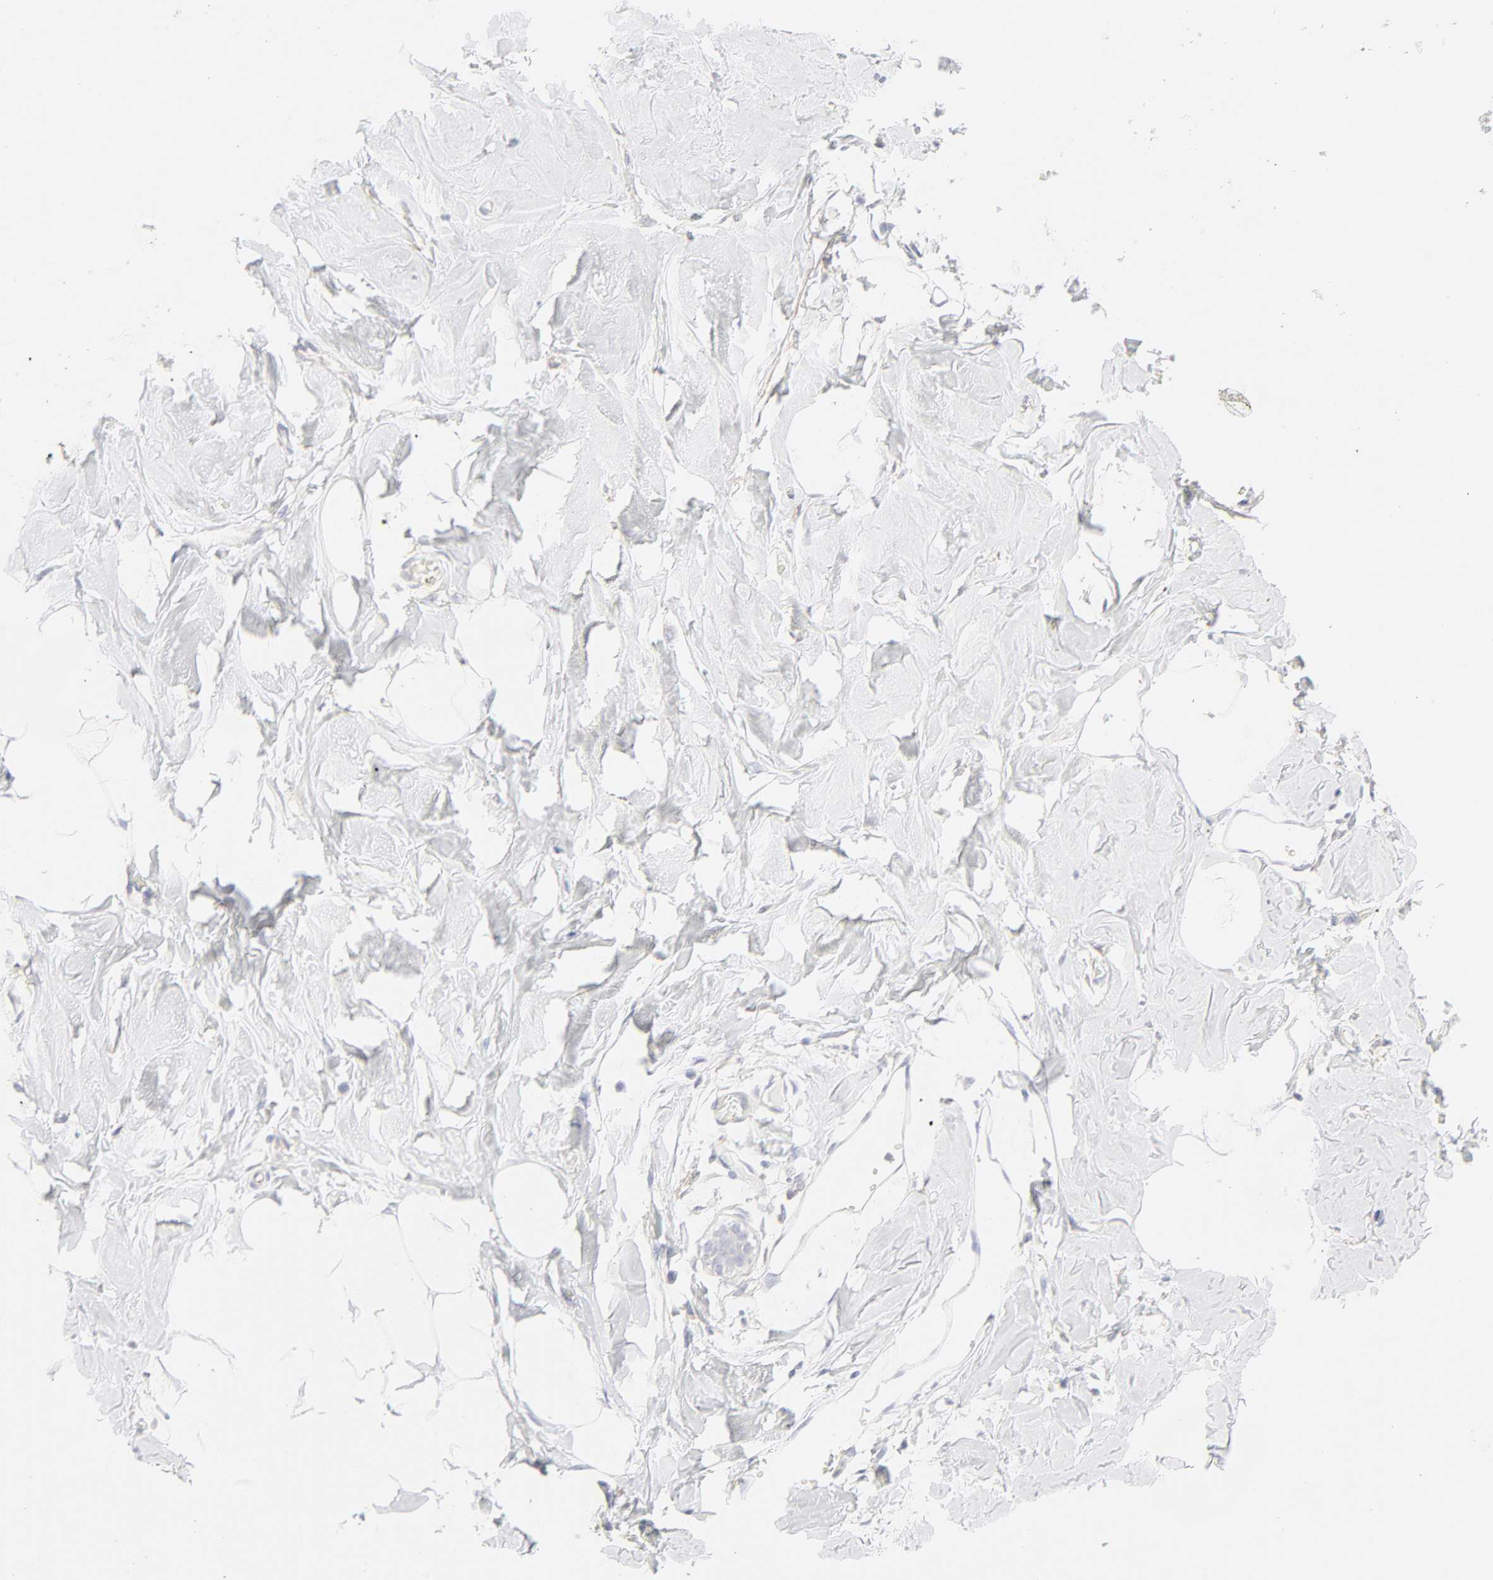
{"staining": {"intensity": "negative", "quantity": "none", "location": "none"}, "tissue": "breast", "cell_type": "Adipocytes", "image_type": "normal", "snomed": [{"axis": "morphology", "description": "Normal tissue, NOS"}, {"axis": "topography", "description": "Breast"}, {"axis": "topography", "description": "Adipose tissue"}], "caption": "Breast stained for a protein using IHC displays no positivity adipocytes.", "gene": "ITGA5", "patient": {"sex": "female", "age": 25}}